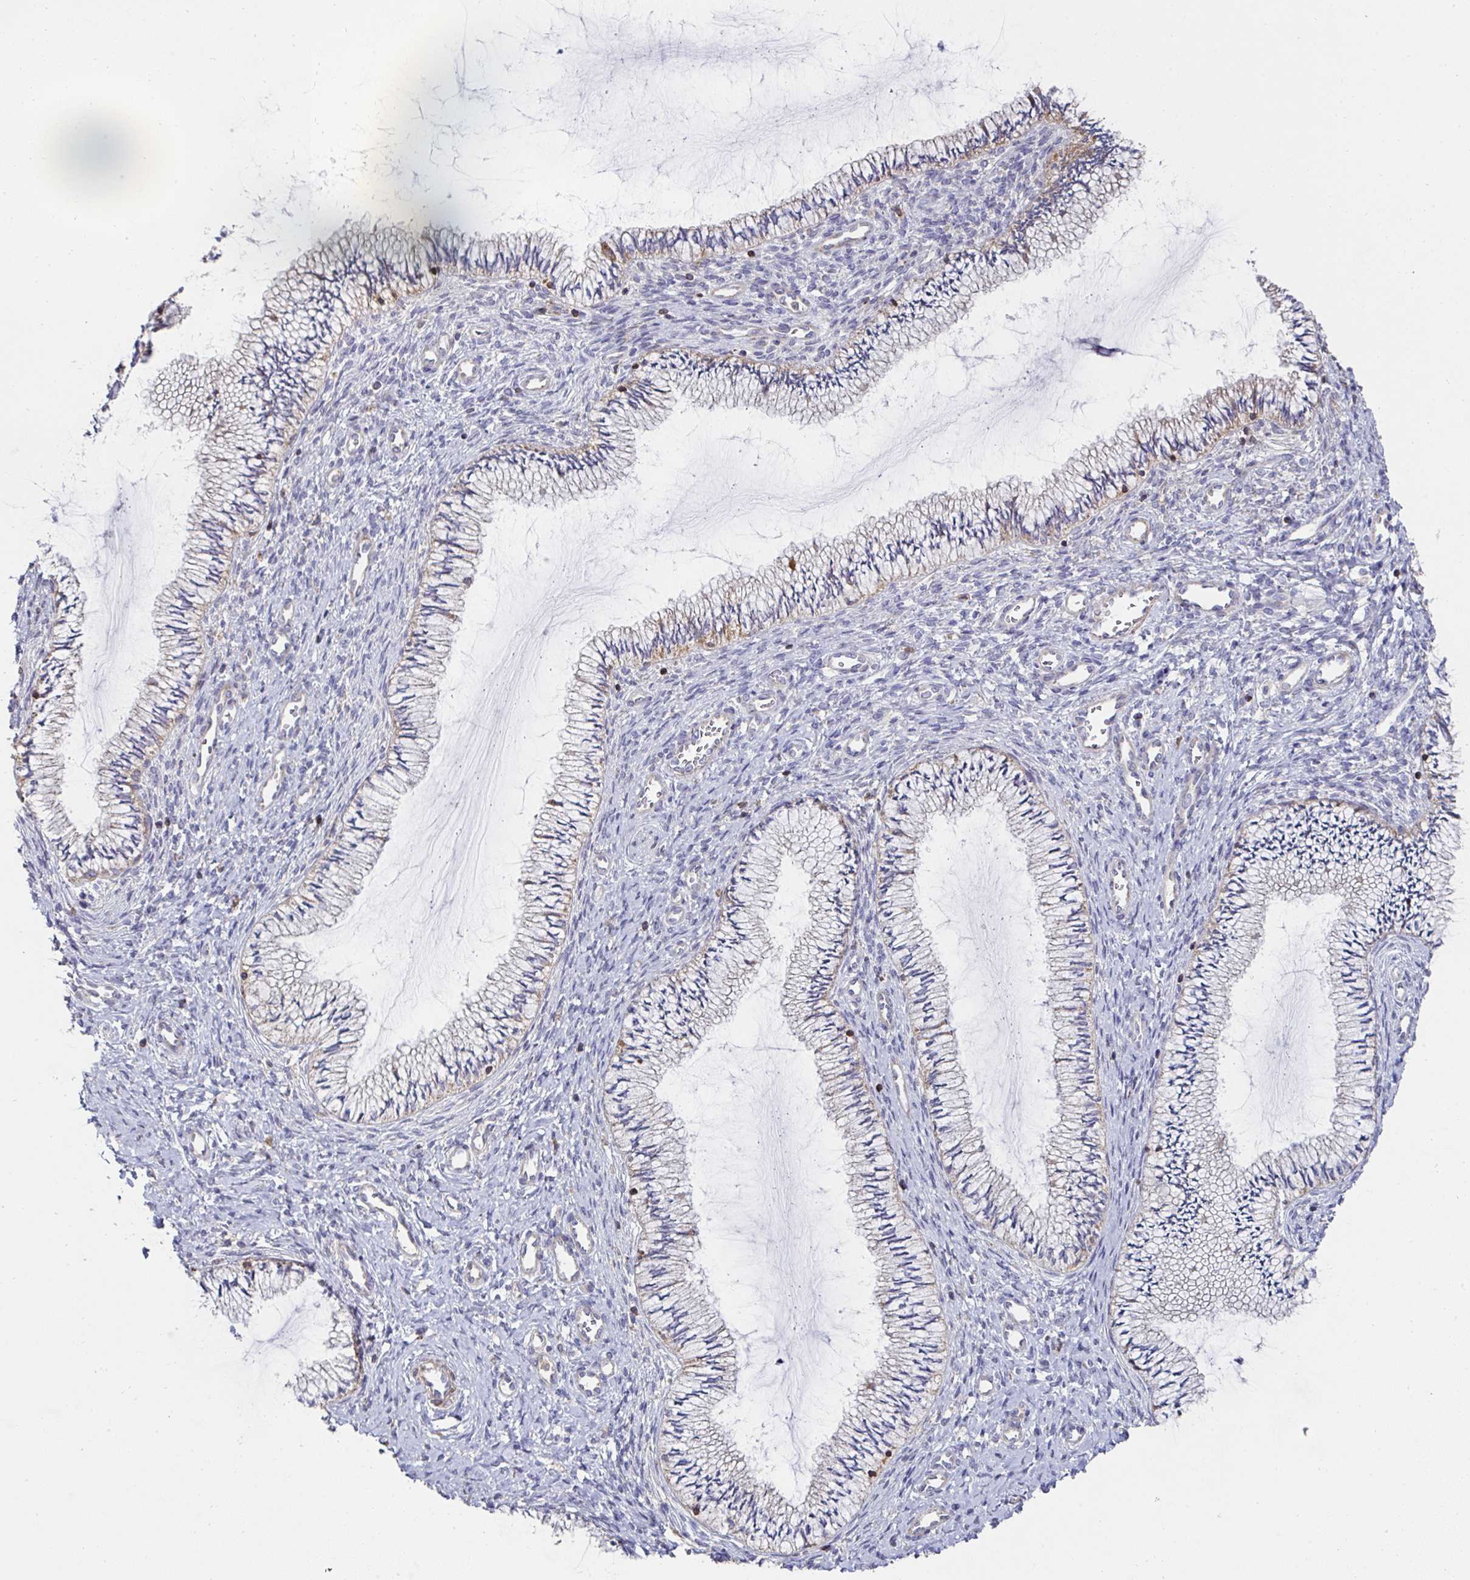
{"staining": {"intensity": "moderate", "quantity": "<25%", "location": "cytoplasmic/membranous"}, "tissue": "cervix", "cell_type": "Glandular cells", "image_type": "normal", "snomed": [{"axis": "morphology", "description": "Normal tissue, NOS"}, {"axis": "topography", "description": "Cervix"}], "caption": "Protein analysis of benign cervix displays moderate cytoplasmic/membranous staining in approximately <25% of glandular cells.", "gene": "DZANK1", "patient": {"sex": "female", "age": 24}}